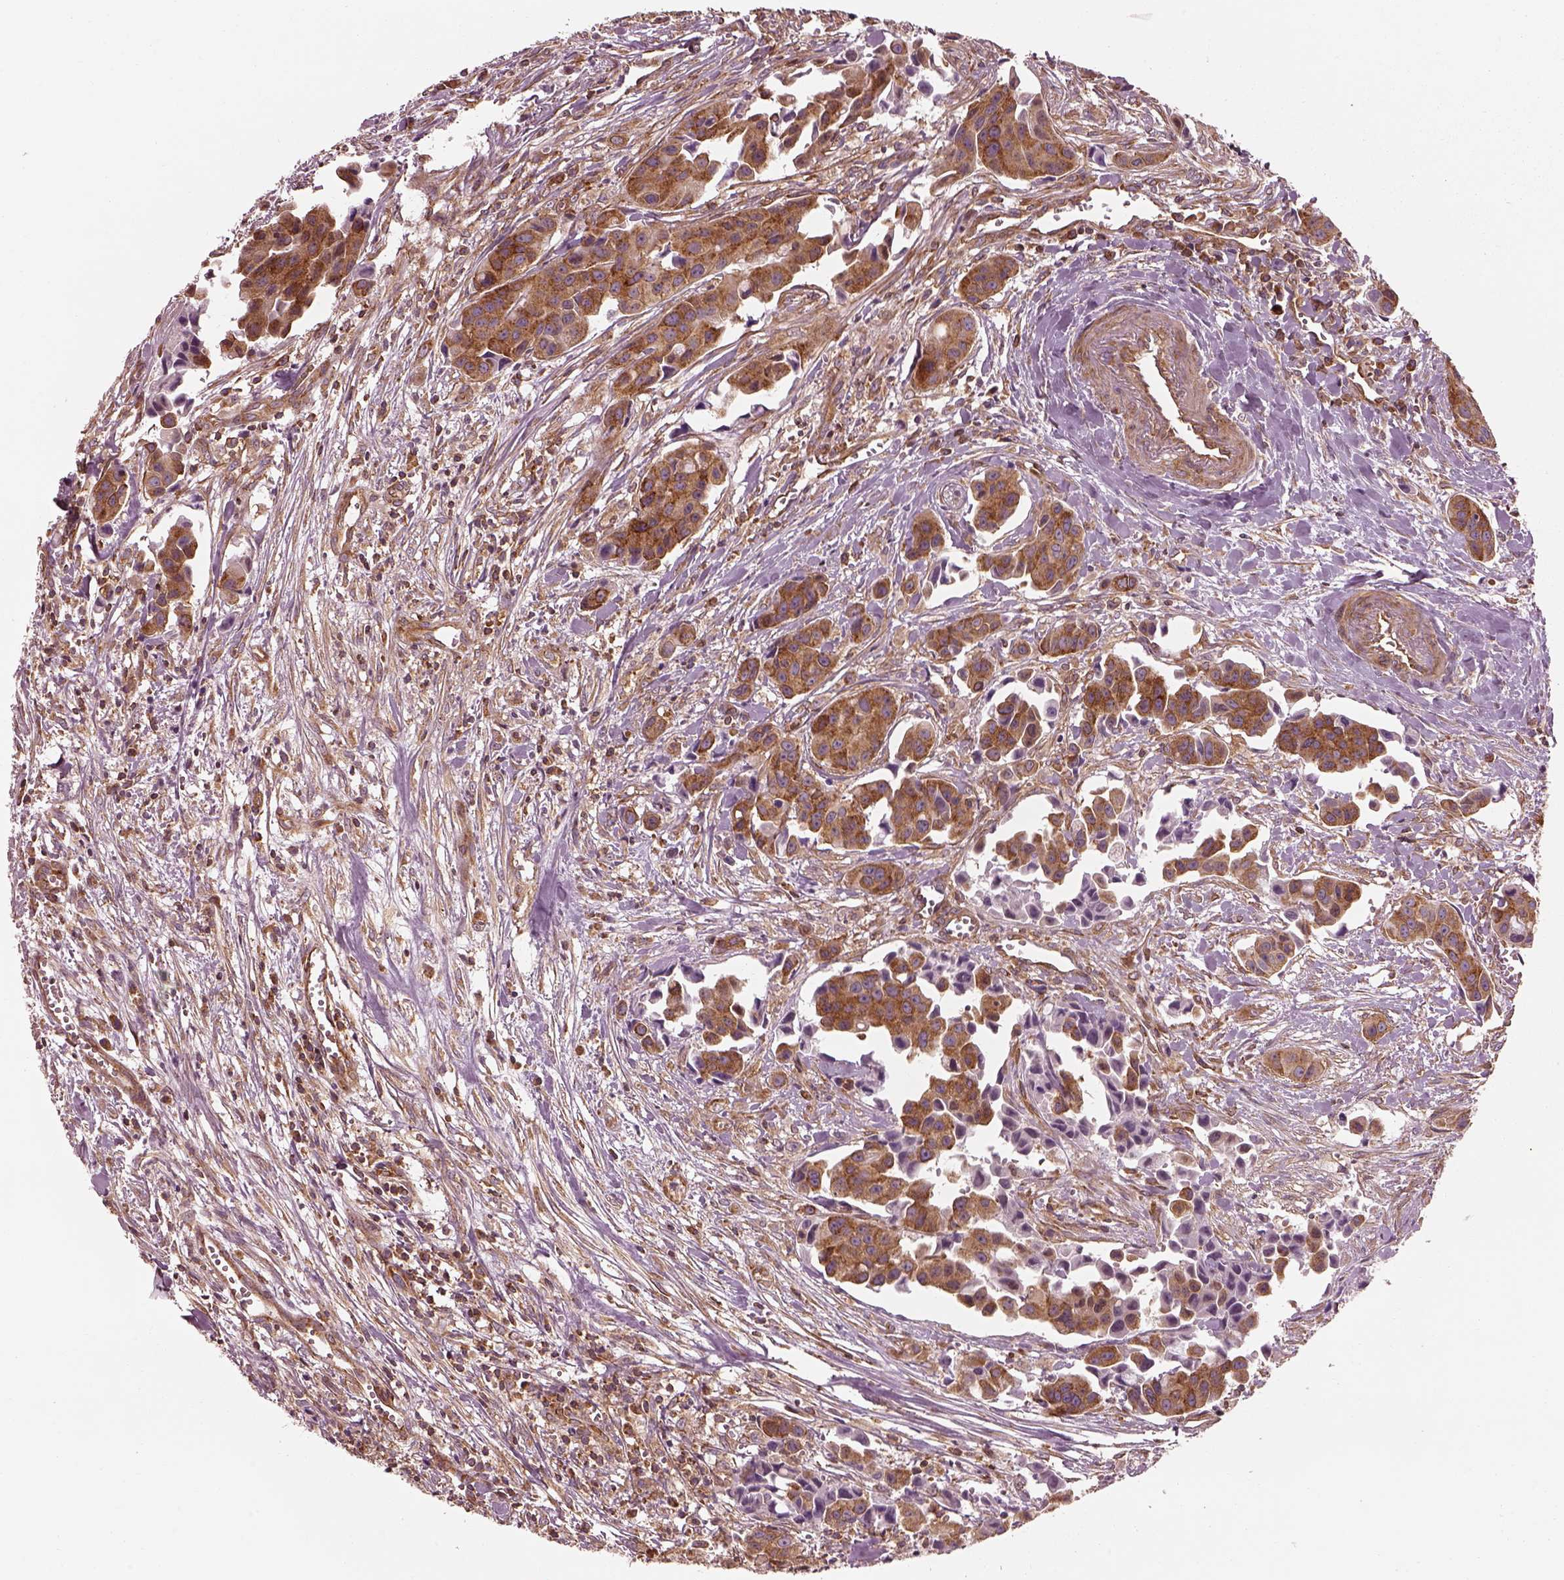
{"staining": {"intensity": "strong", "quantity": "25%-75%", "location": "cytoplasmic/membranous"}, "tissue": "head and neck cancer", "cell_type": "Tumor cells", "image_type": "cancer", "snomed": [{"axis": "morphology", "description": "Adenocarcinoma, NOS"}, {"axis": "topography", "description": "Head-Neck"}], "caption": "Head and neck cancer was stained to show a protein in brown. There is high levels of strong cytoplasmic/membranous staining in about 25%-75% of tumor cells. (DAB (3,3'-diaminobenzidine) IHC, brown staining for protein, blue staining for nuclei).", "gene": "LSM14A", "patient": {"sex": "male", "age": 76}}